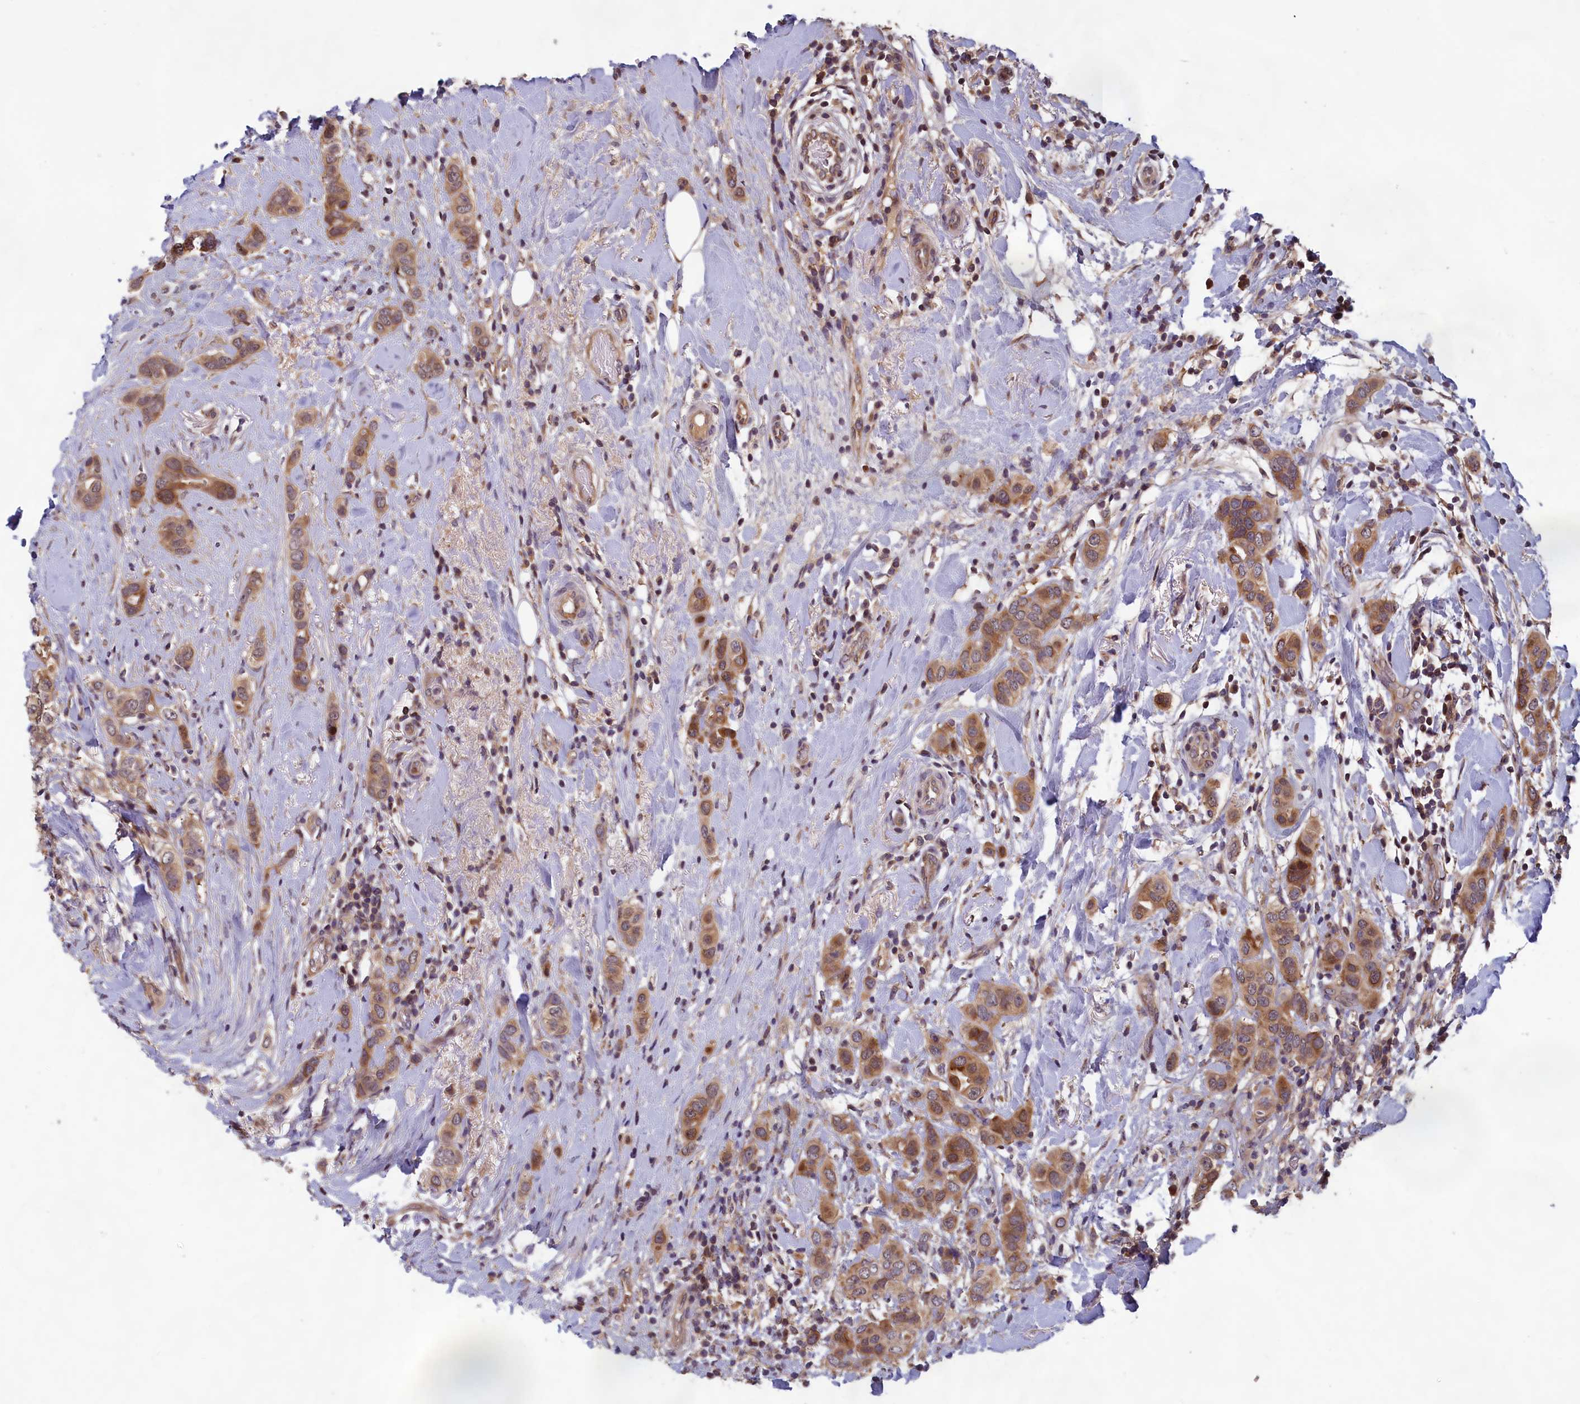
{"staining": {"intensity": "moderate", "quantity": ">75%", "location": "cytoplasmic/membranous"}, "tissue": "breast cancer", "cell_type": "Tumor cells", "image_type": "cancer", "snomed": [{"axis": "morphology", "description": "Lobular carcinoma"}, {"axis": "topography", "description": "Breast"}], "caption": "The micrograph exhibits staining of lobular carcinoma (breast), revealing moderate cytoplasmic/membranous protein expression (brown color) within tumor cells.", "gene": "CCDC15", "patient": {"sex": "female", "age": 51}}